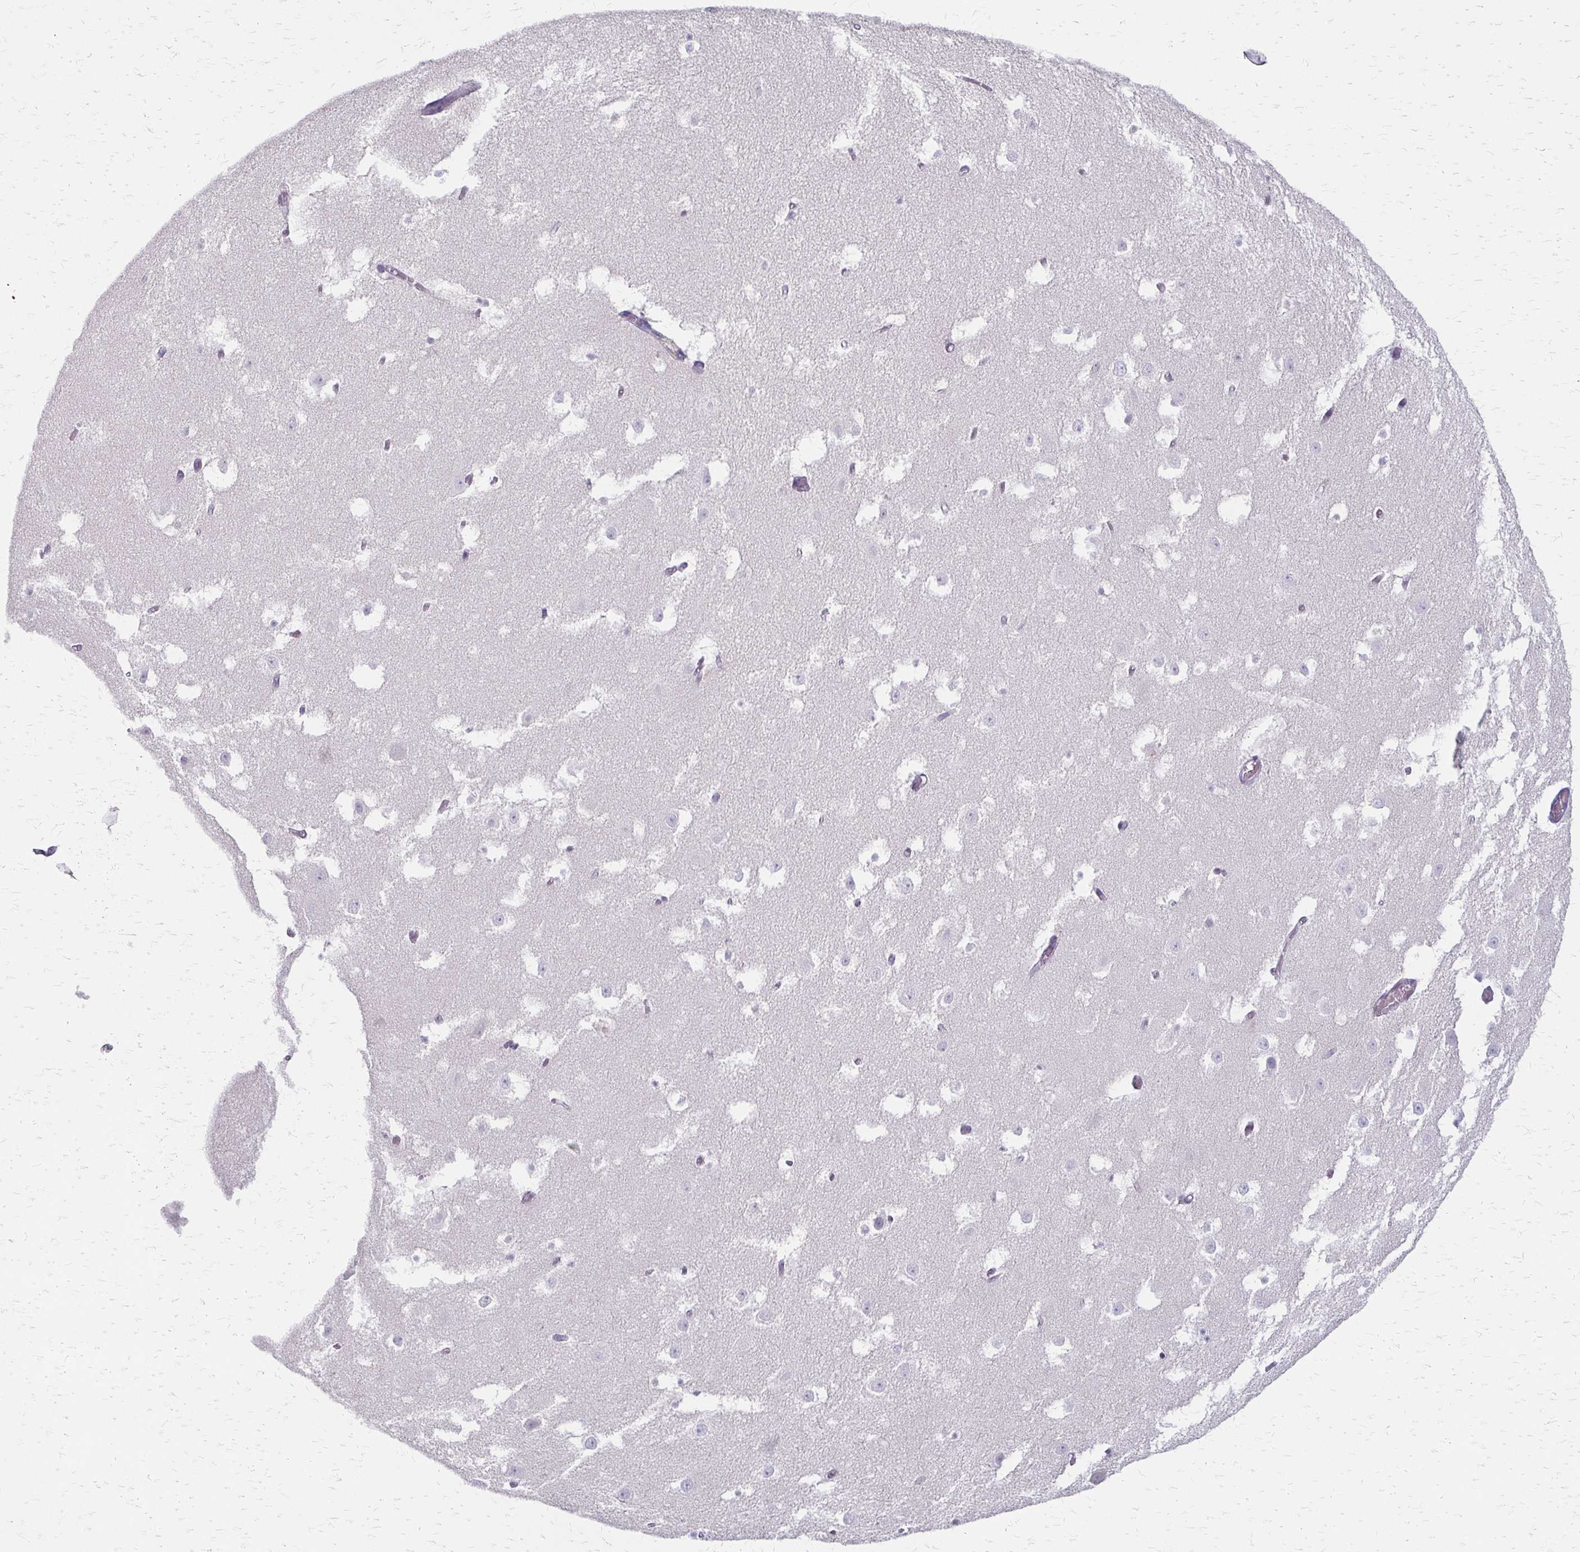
{"staining": {"intensity": "negative", "quantity": "none", "location": "none"}, "tissue": "hippocampus", "cell_type": "Glial cells", "image_type": "normal", "snomed": [{"axis": "morphology", "description": "Normal tissue, NOS"}, {"axis": "topography", "description": "Hippocampus"}], "caption": "The IHC photomicrograph has no significant expression in glial cells of hippocampus.", "gene": "ACP5", "patient": {"sex": "female", "age": 52}}